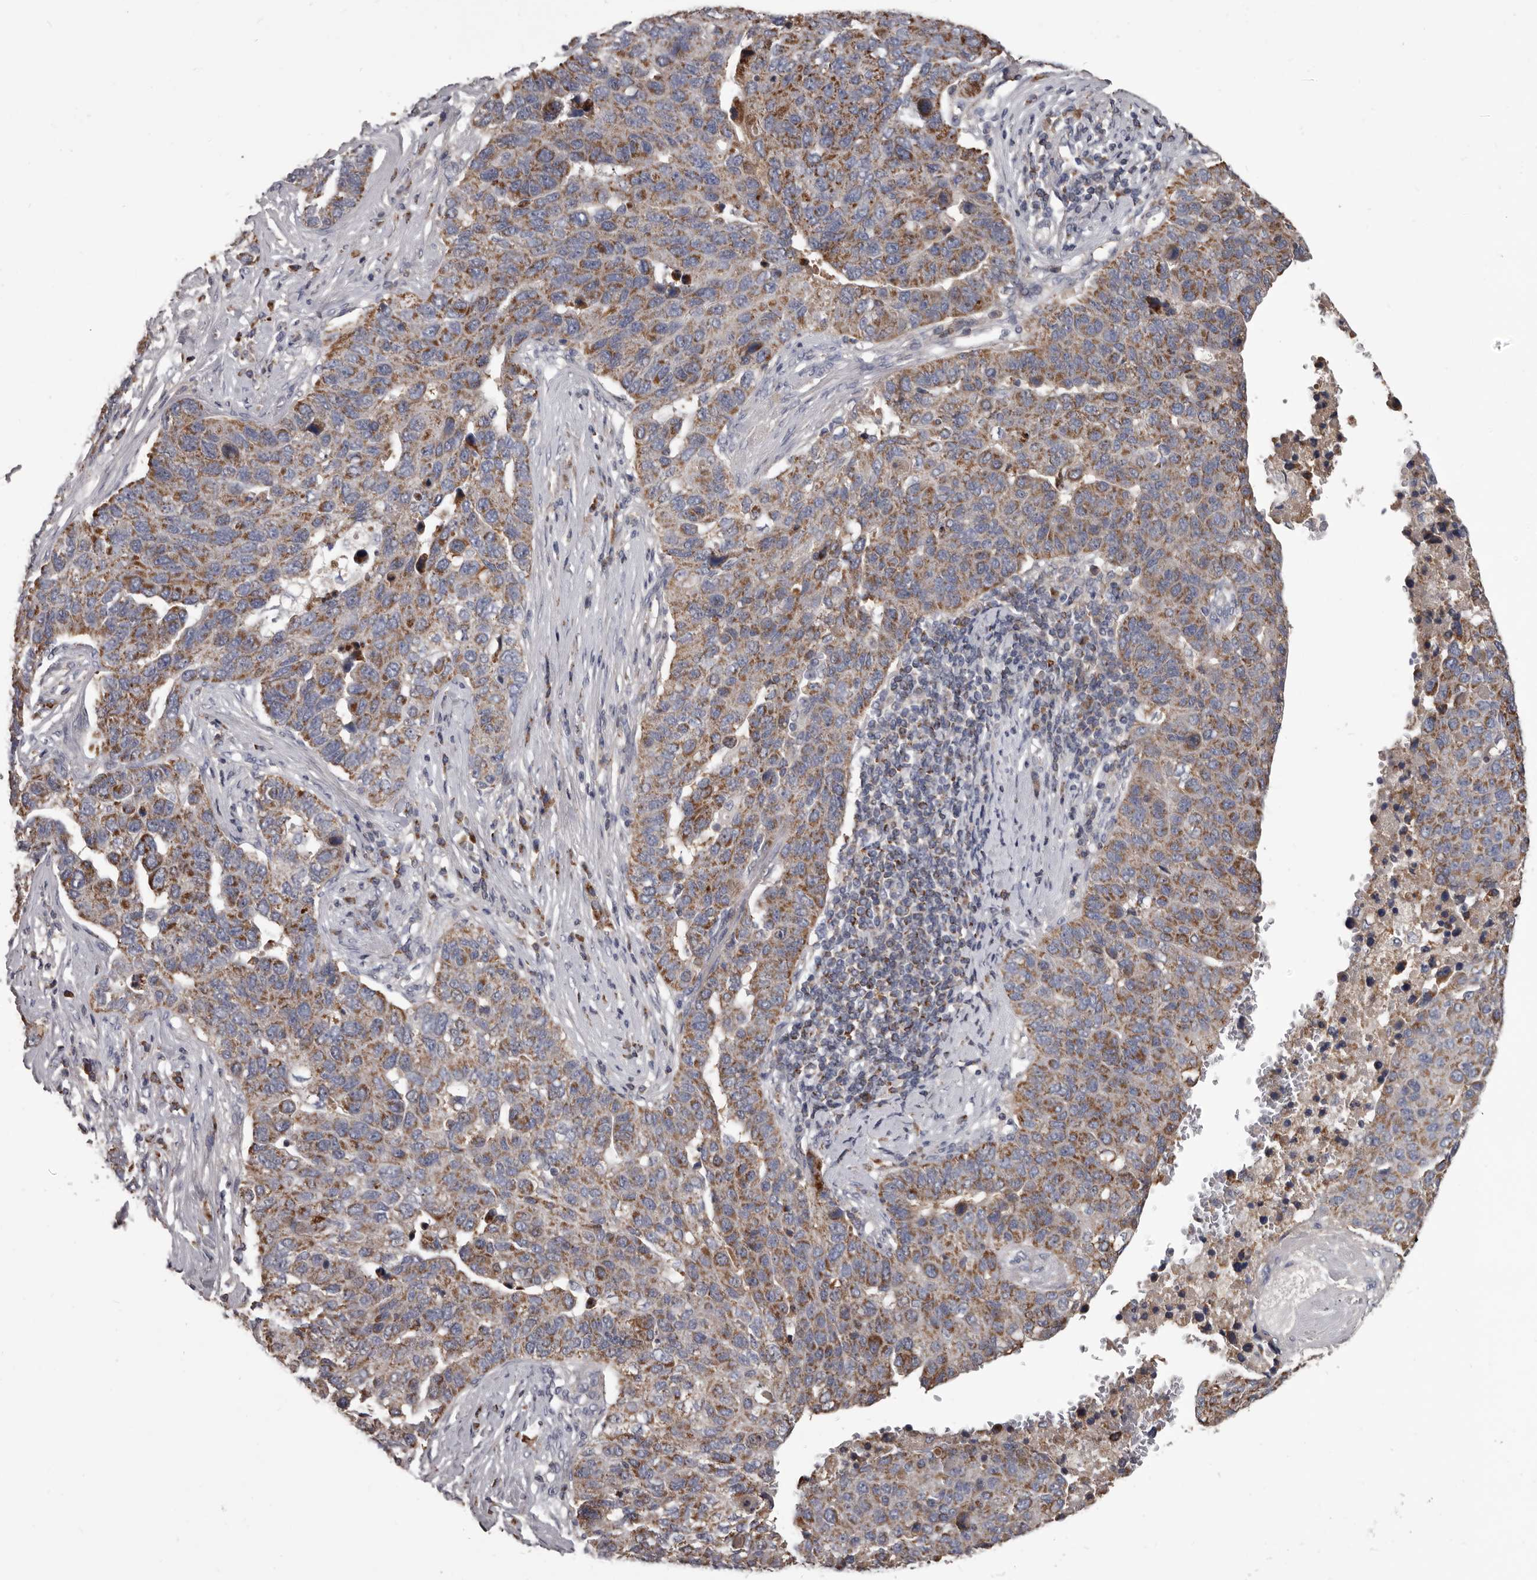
{"staining": {"intensity": "moderate", "quantity": ">75%", "location": "cytoplasmic/membranous"}, "tissue": "pancreatic cancer", "cell_type": "Tumor cells", "image_type": "cancer", "snomed": [{"axis": "morphology", "description": "Adenocarcinoma, NOS"}, {"axis": "topography", "description": "Pancreas"}], "caption": "Moderate cytoplasmic/membranous staining for a protein is identified in about >75% of tumor cells of adenocarcinoma (pancreatic) using IHC.", "gene": "ALDH5A1", "patient": {"sex": "female", "age": 61}}